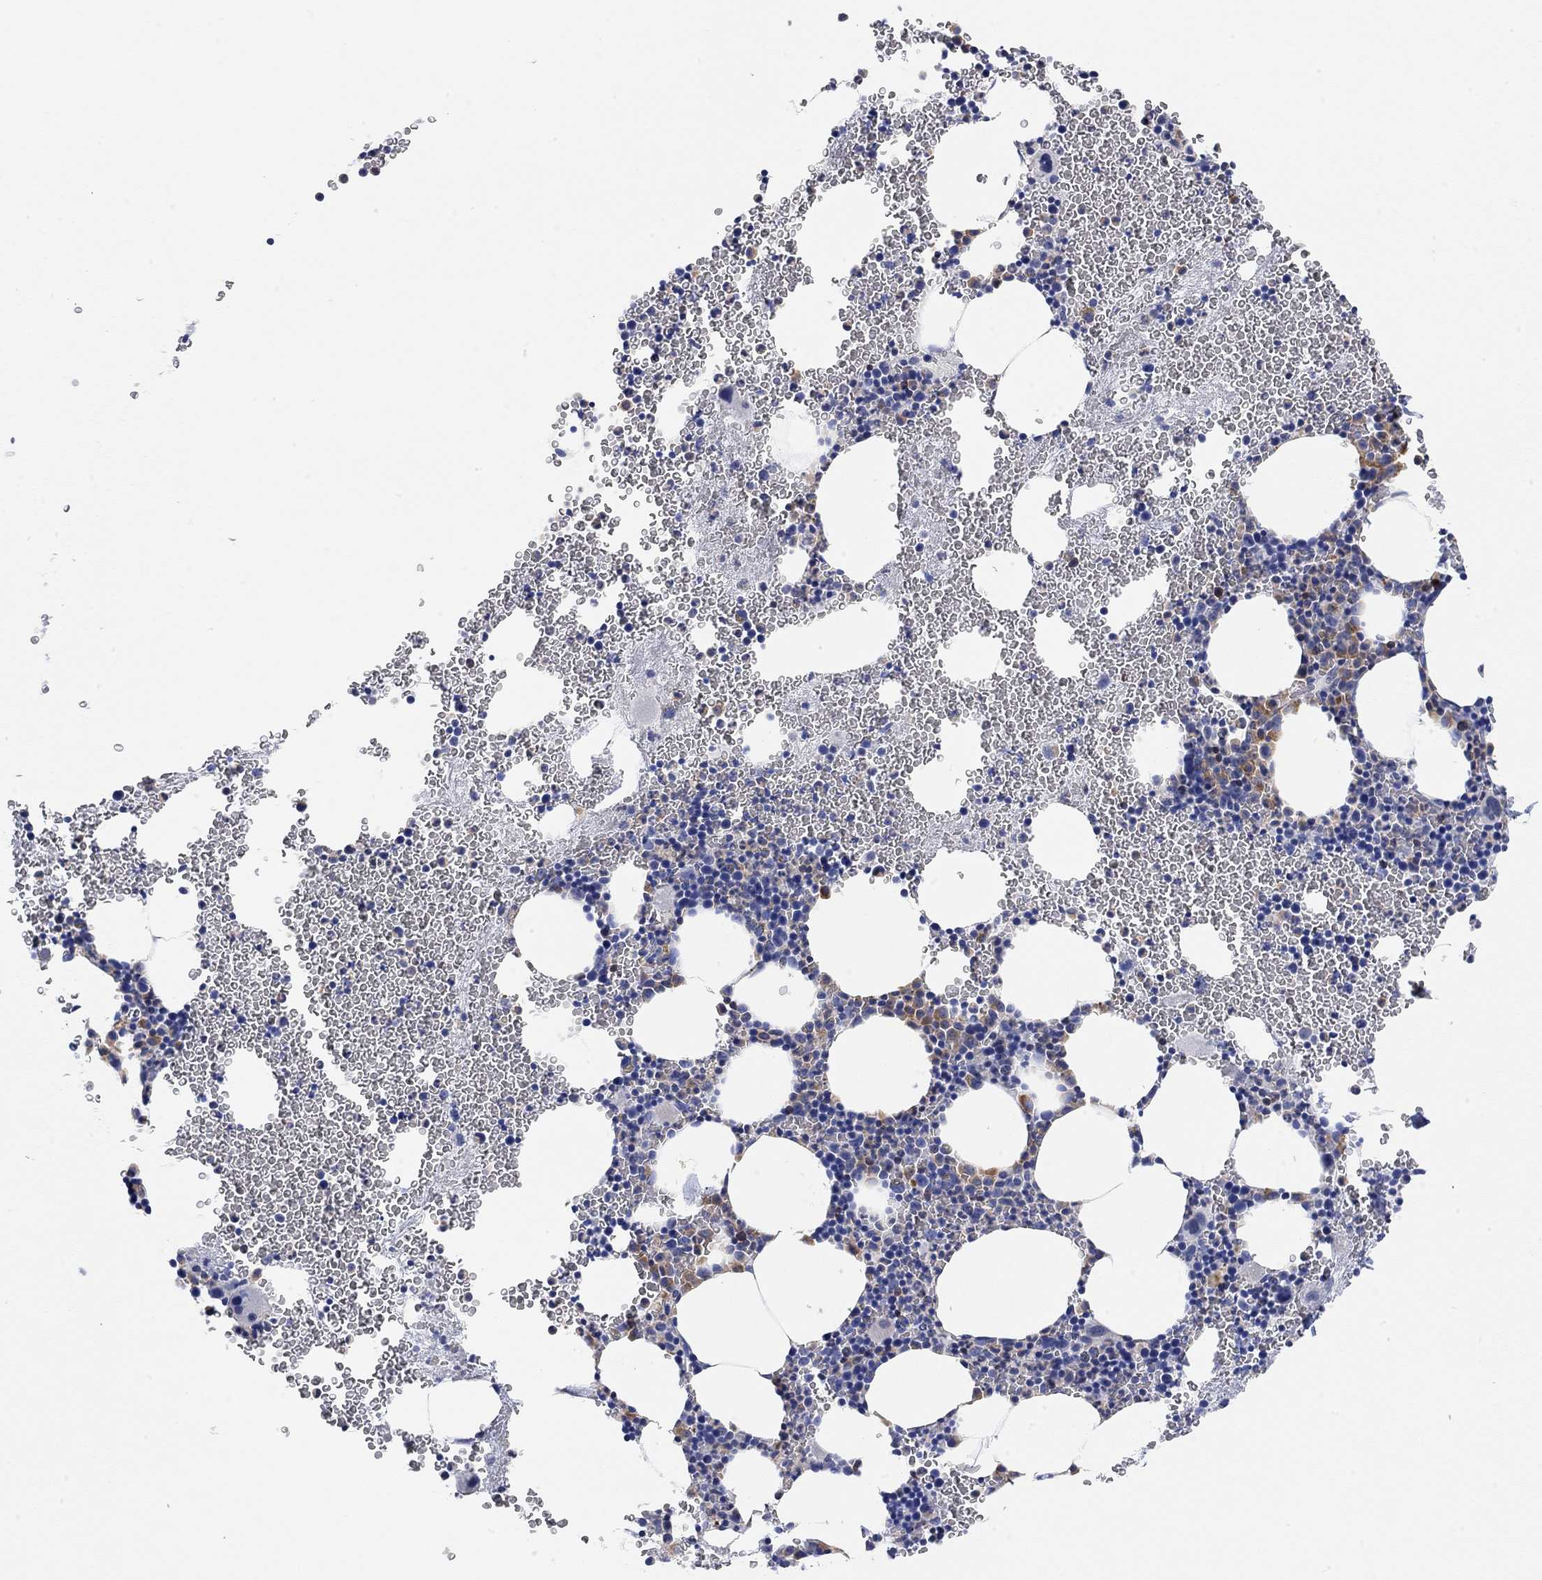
{"staining": {"intensity": "moderate", "quantity": "<25%", "location": "cytoplasmic/membranous"}, "tissue": "bone marrow", "cell_type": "Hematopoietic cells", "image_type": "normal", "snomed": [{"axis": "morphology", "description": "Normal tissue, NOS"}, {"axis": "topography", "description": "Bone marrow"}], "caption": "A low amount of moderate cytoplasmic/membranous positivity is seen in about <25% of hematopoietic cells in normal bone marrow.", "gene": "VAT1L", "patient": {"sex": "male", "age": 50}}